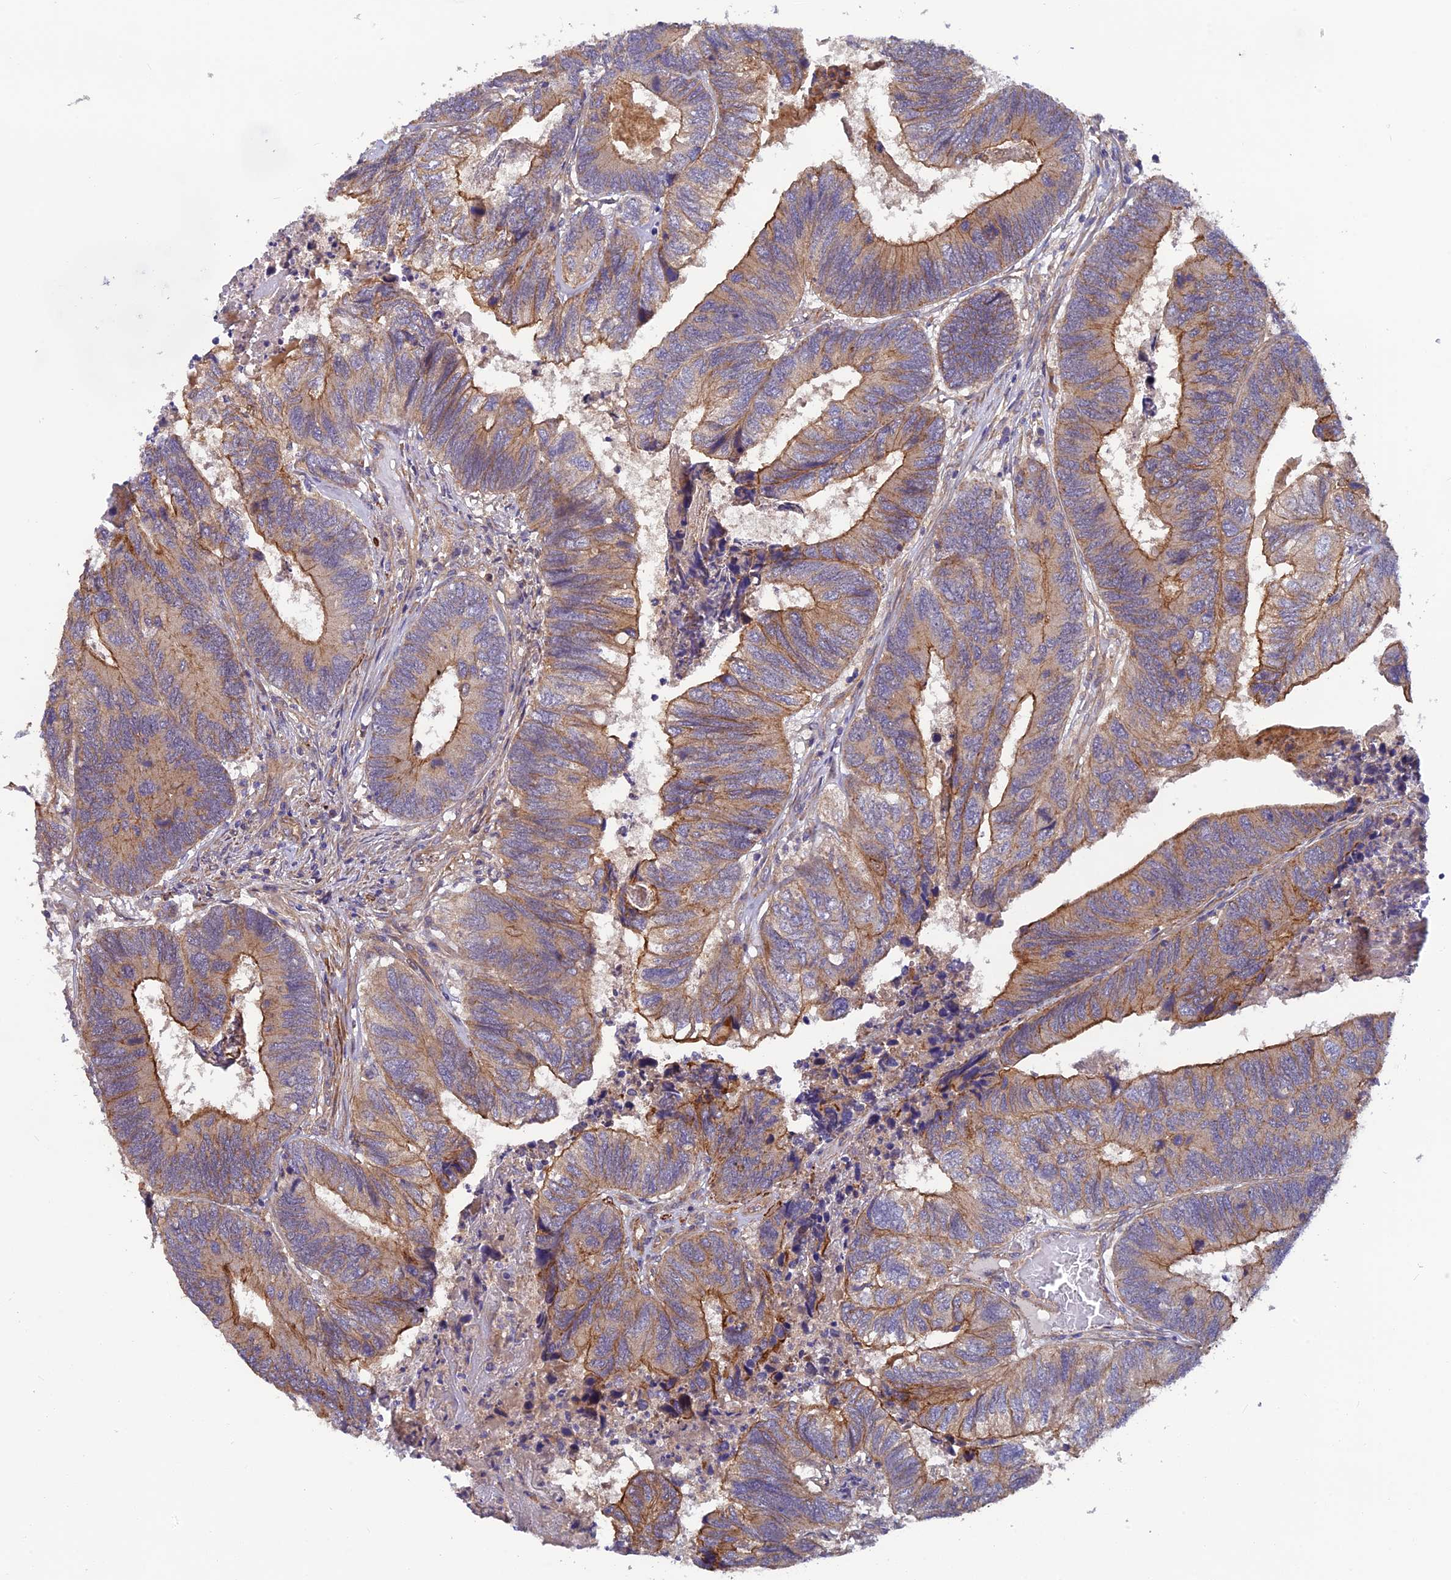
{"staining": {"intensity": "moderate", "quantity": ">75%", "location": "cytoplasmic/membranous"}, "tissue": "colorectal cancer", "cell_type": "Tumor cells", "image_type": "cancer", "snomed": [{"axis": "morphology", "description": "Adenocarcinoma, NOS"}, {"axis": "topography", "description": "Colon"}], "caption": "A medium amount of moderate cytoplasmic/membranous positivity is identified in about >75% of tumor cells in colorectal cancer (adenocarcinoma) tissue. (DAB IHC with brightfield microscopy, high magnification).", "gene": "ADAMTS15", "patient": {"sex": "female", "age": 67}}